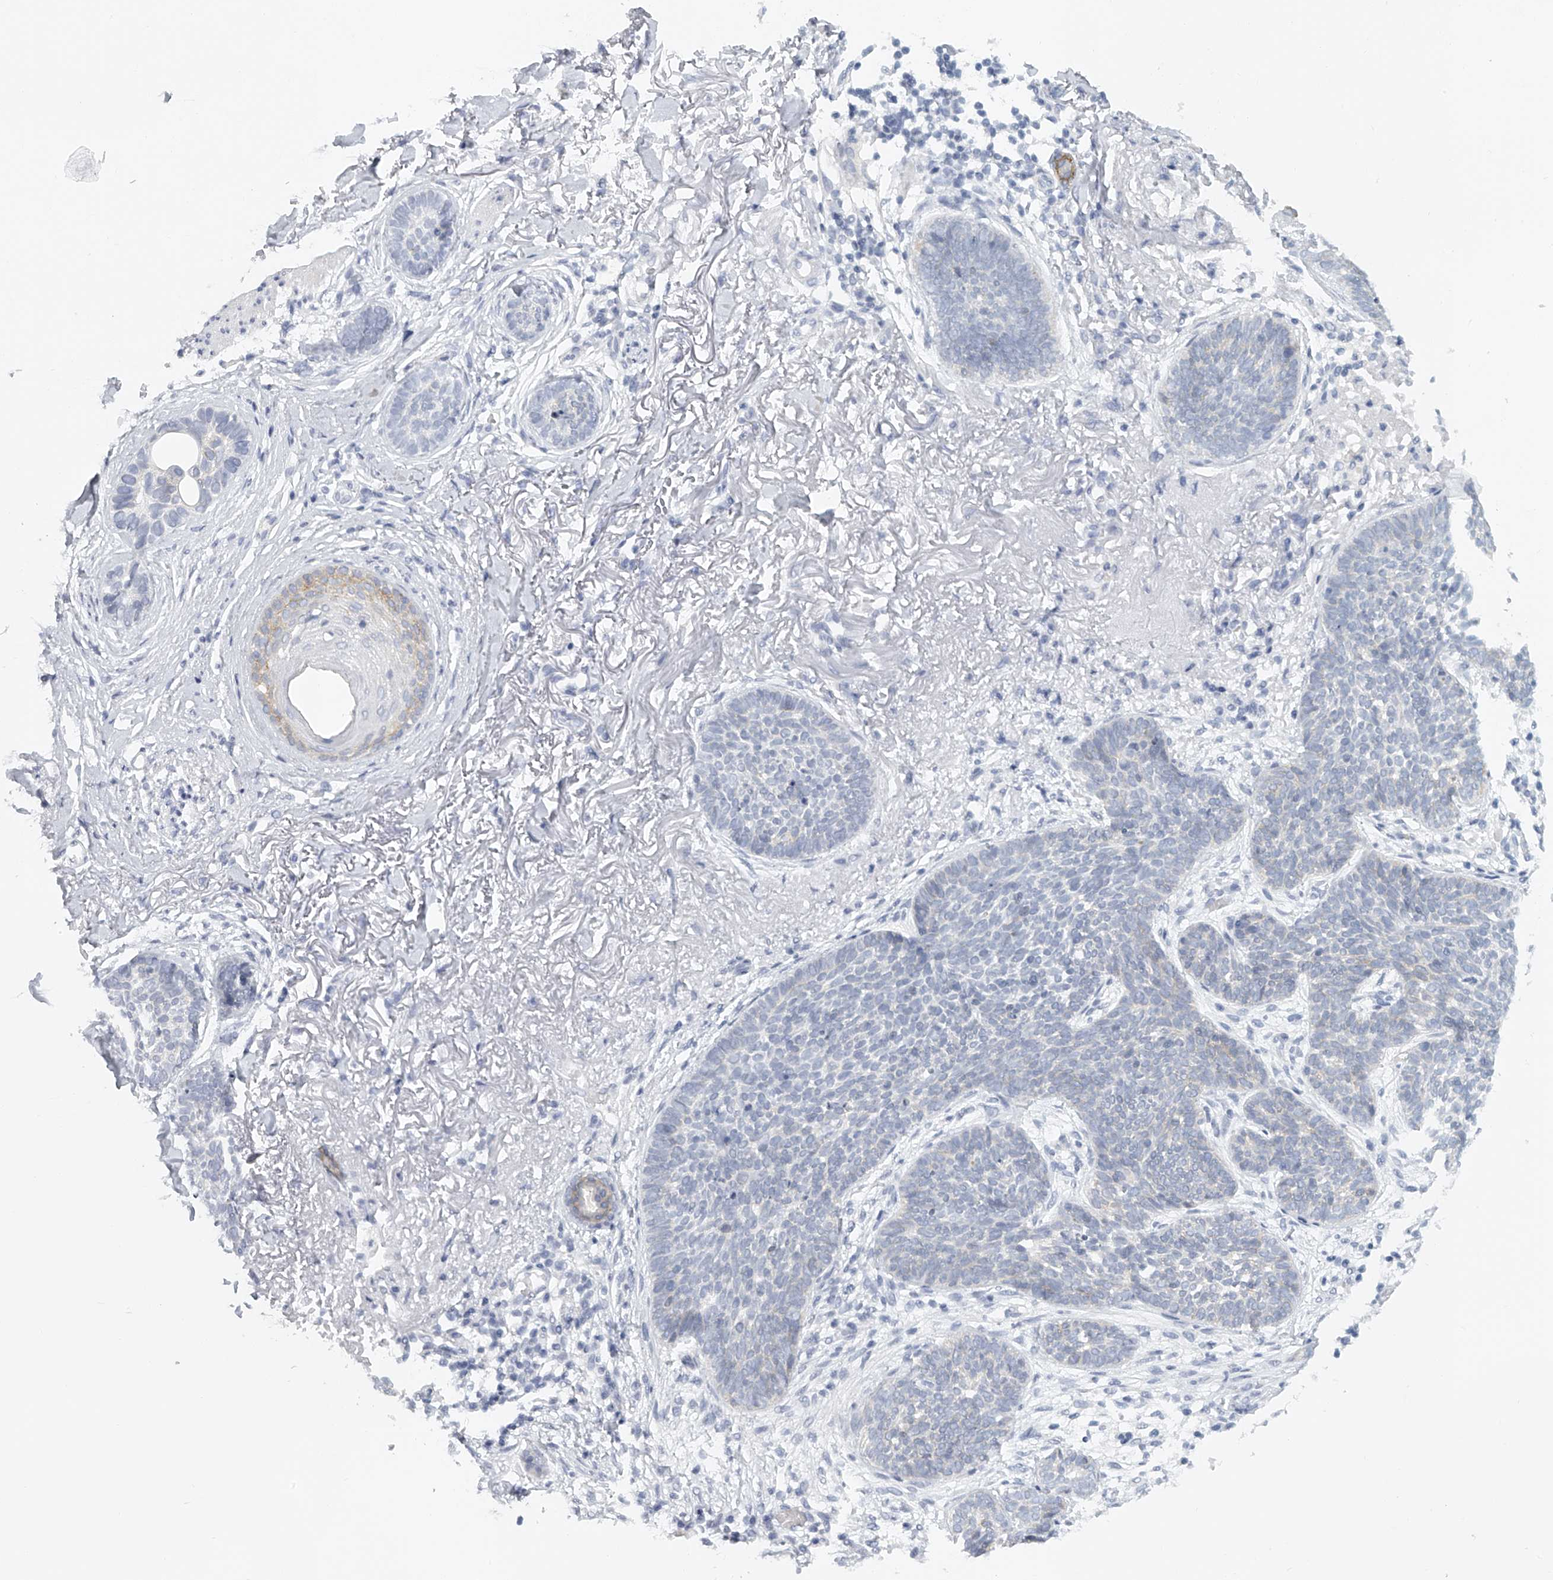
{"staining": {"intensity": "weak", "quantity": "<25%", "location": "cytoplasmic/membranous"}, "tissue": "skin cancer", "cell_type": "Tumor cells", "image_type": "cancer", "snomed": [{"axis": "morphology", "description": "Basal cell carcinoma"}, {"axis": "topography", "description": "Skin"}], "caption": "IHC of basal cell carcinoma (skin) displays no staining in tumor cells.", "gene": "FAT2", "patient": {"sex": "female", "age": 70}}